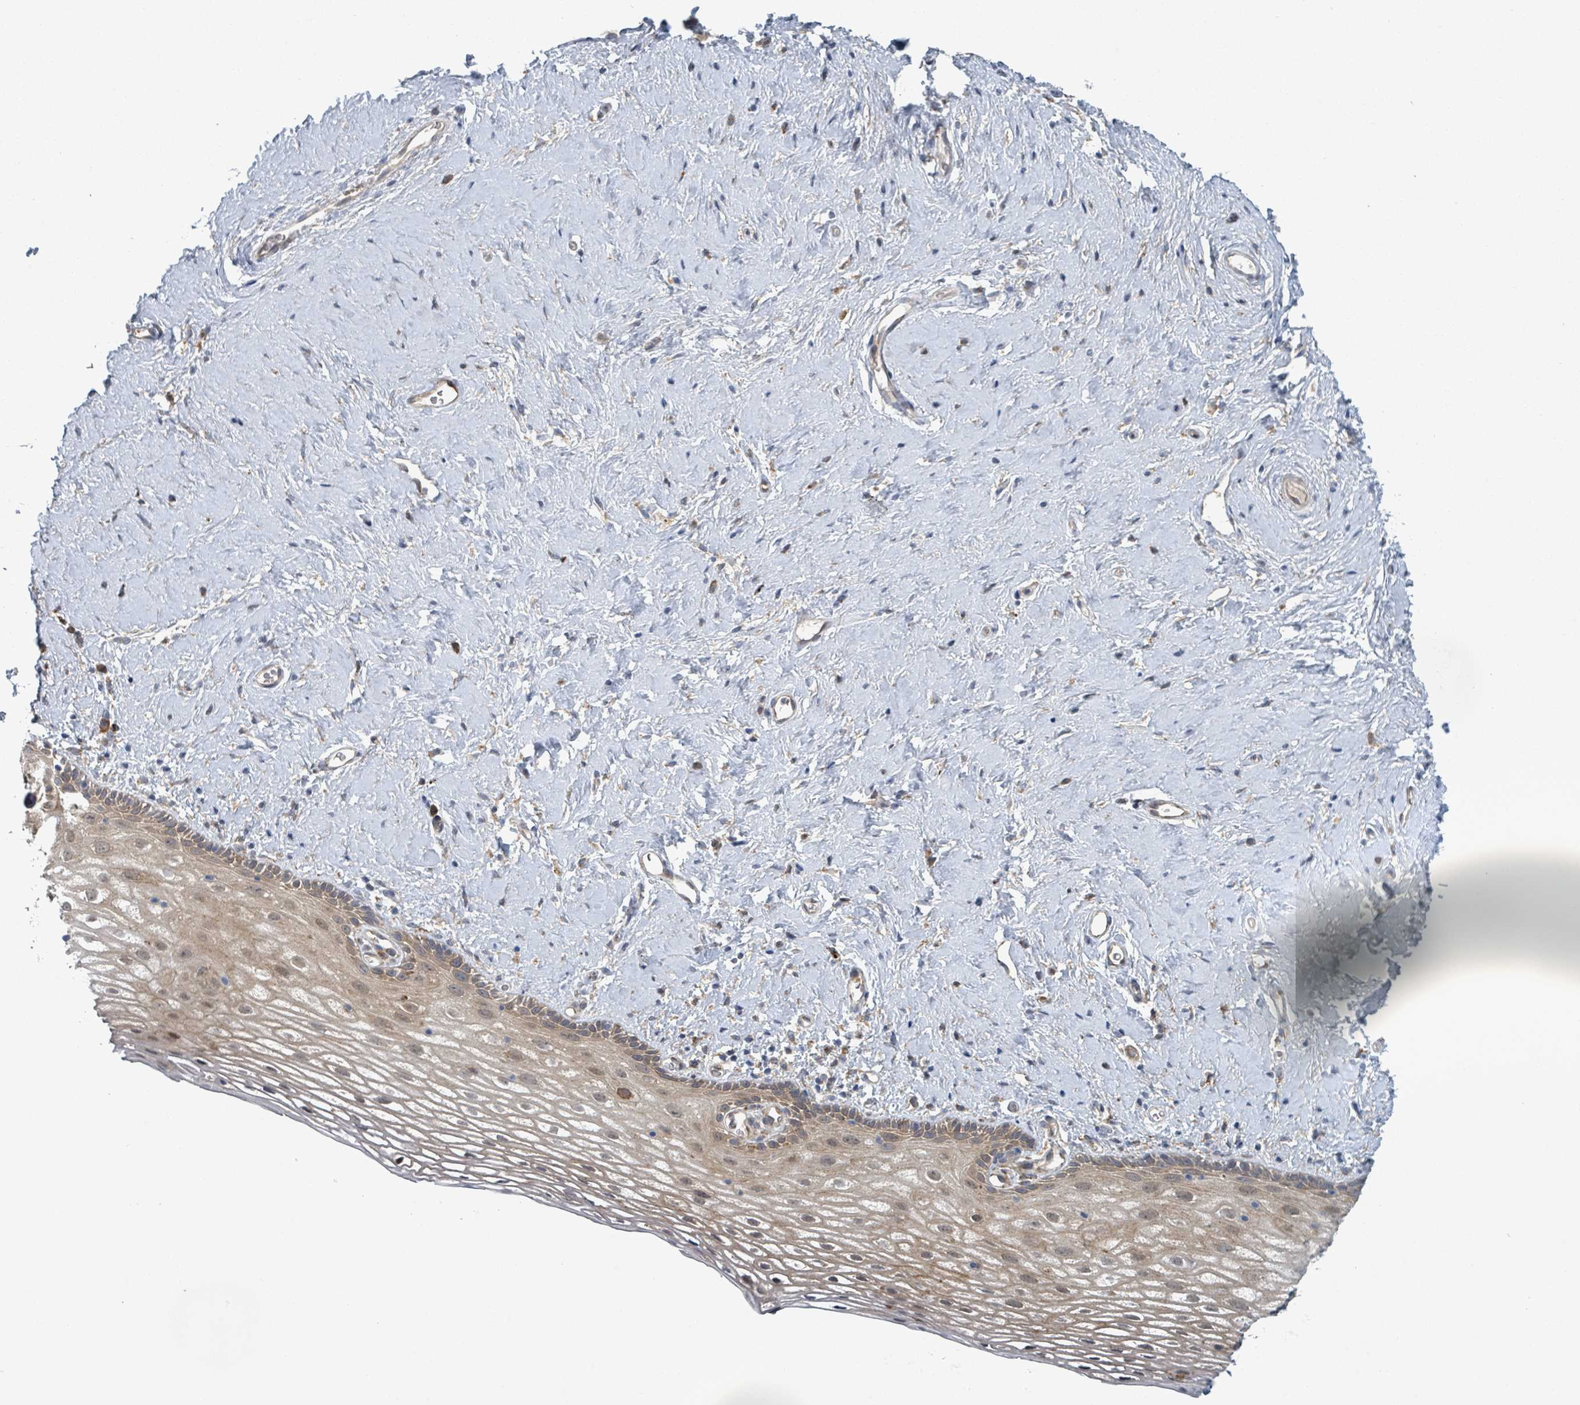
{"staining": {"intensity": "moderate", "quantity": "25%-75%", "location": "cytoplasmic/membranous,nuclear"}, "tissue": "vagina", "cell_type": "Squamous epithelial cells", "image_type": "normal", "snomed": [{"axis": "morphology", "description": "Normal tissue, NOS"}, {"axis": "morphology", "description": "Adenocarcinoma, NOS"}, {"axis": "topography", "description": "Rectum"}, {"axis": "topography", "description": "Vagina"}], "caption": "Immunohistochemical staining of benign vagina exhibits medium levels of moderate cytoplasmic/membranous,nuclear staining in about 25%-75% of squamous epithelial cells.", "gene": "SHROOM2", "patient": {"sex": "female", "age": 71}}